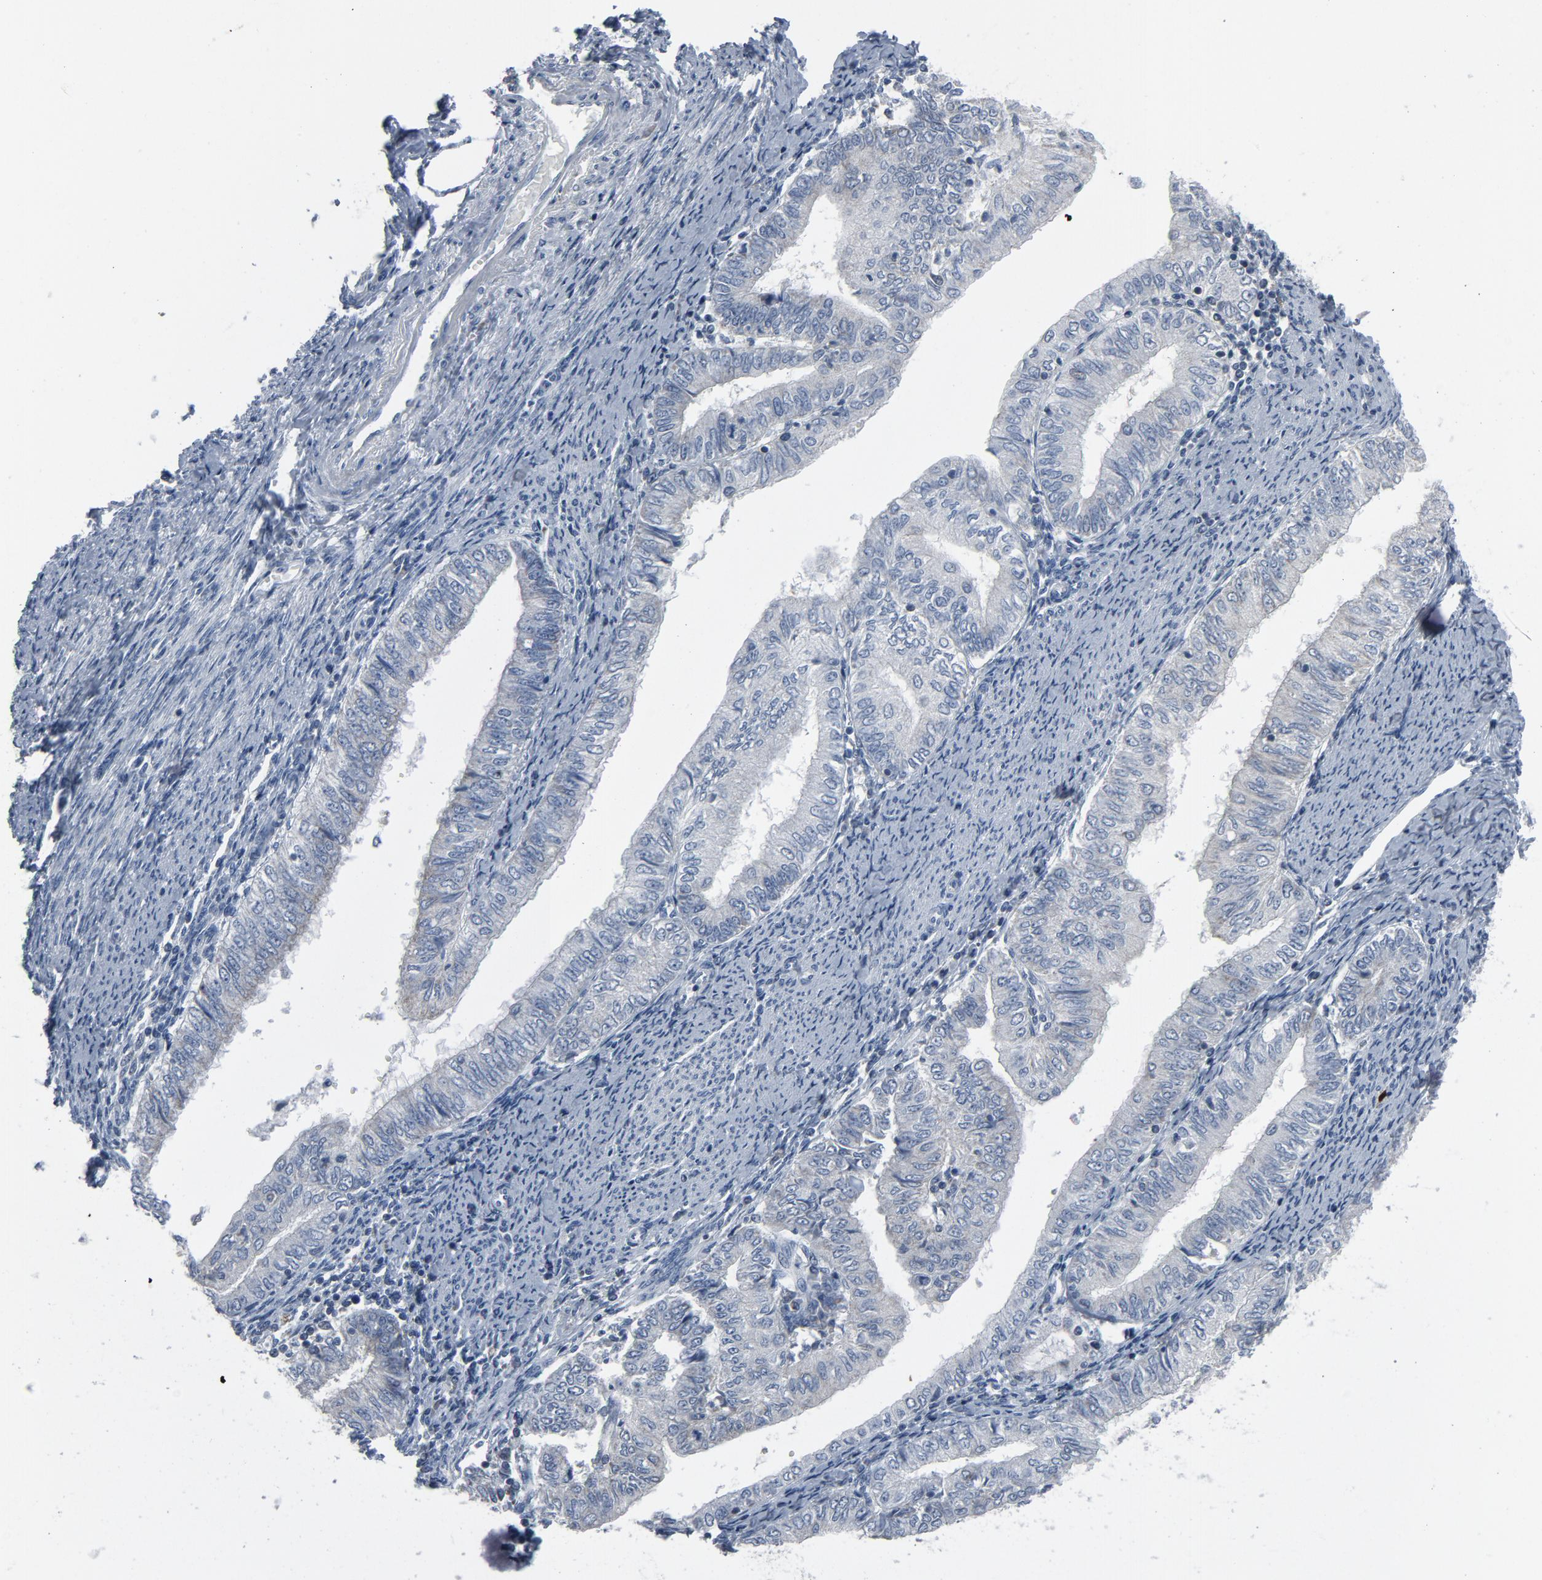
{"staining": {"intensity": "negative", "quantity": "none", "location": "none"}, "tissue": "endometrial cancer", "cell_type": "Tumor cells", "image_type": "cancer", "snomed": [{"axis": "morphology", "description": "Adenocarcinoma, NOS"}, {"axis": "topography", "description": "Endometrium"}], "caption": "The histopathology image exhibits no significant staining in tumor cells of endometrial cancer.", "gene": "GPX2", "patient": {"sex": "female", "age": 66}}